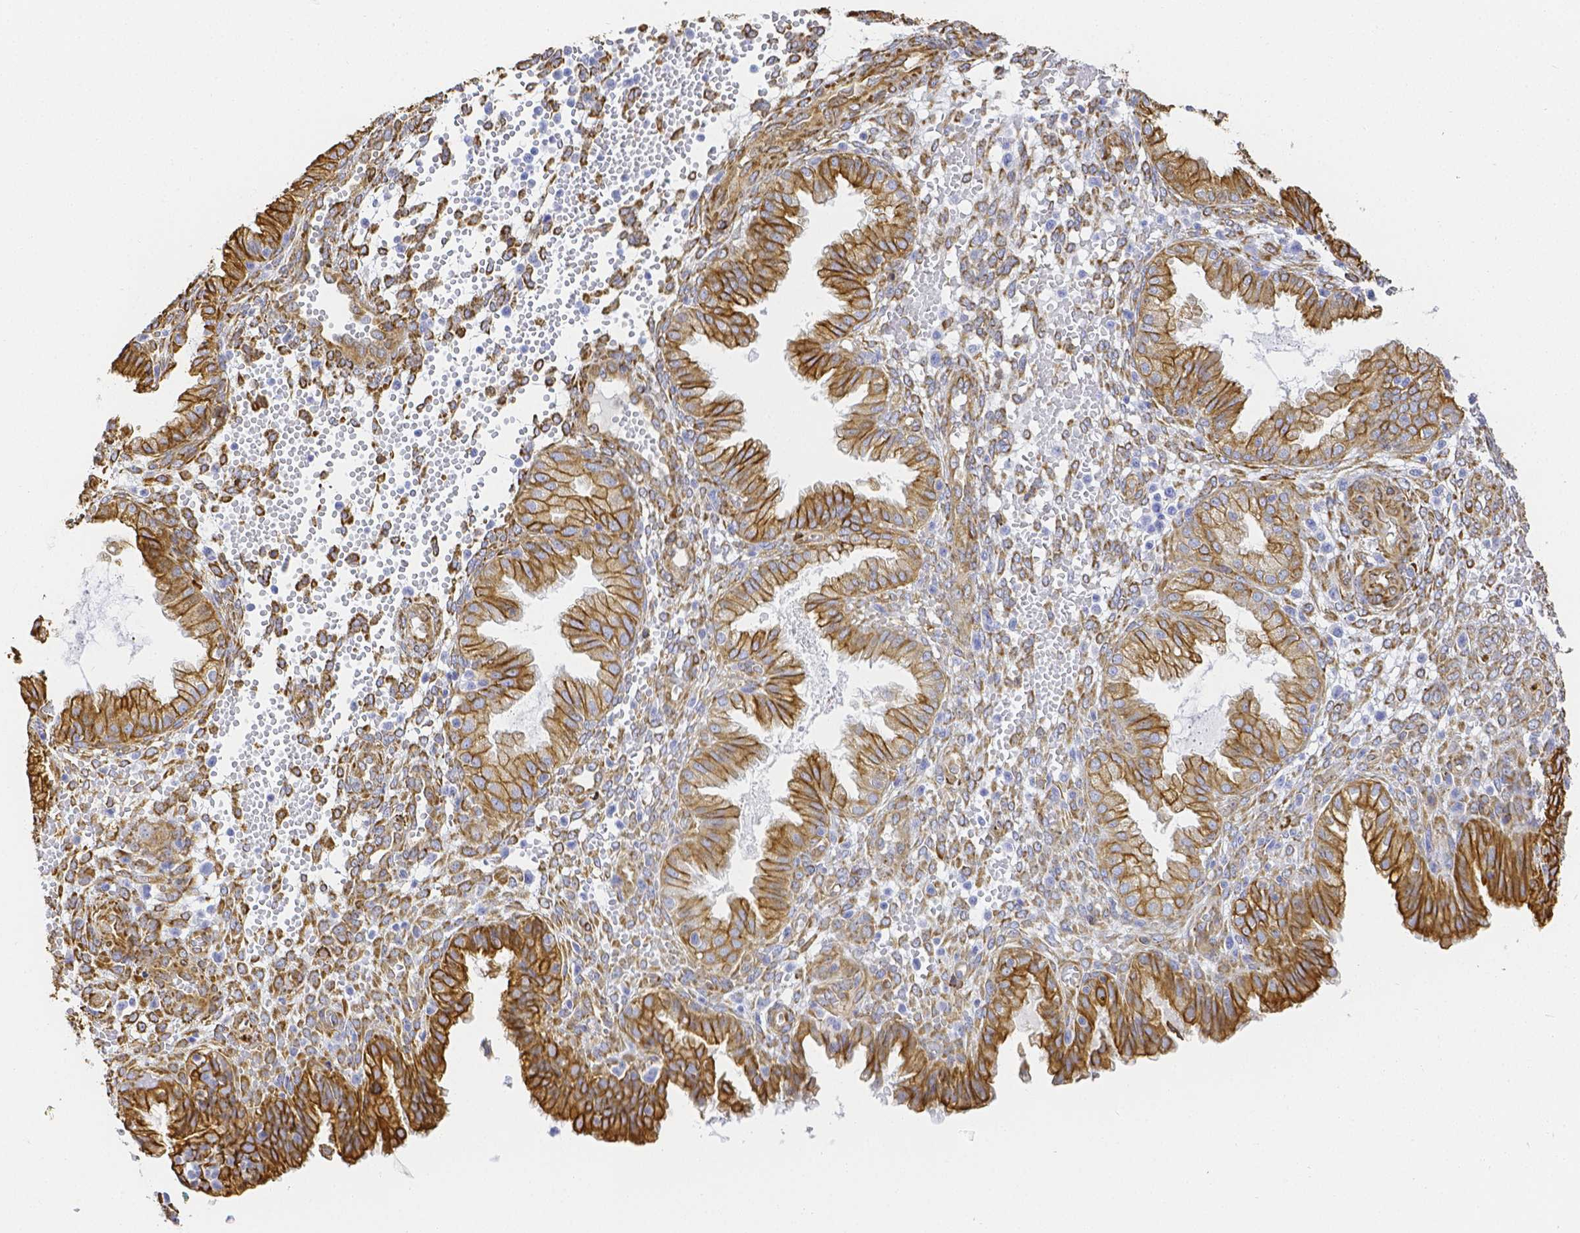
{"staining": {"intensity": "moderate", "quantity": ">75%", "location": "cytoplasmic/membranous"}, "tissue": "endometrium", "cell_type": "Cells in endometrial stroma", "image_type": "normal", "snomed": [{"axis": "morphology", "description": "Normal tissue, NOS"}, {"axis": "topography", "description": "Endometrium"}], "caption": "Immunohistochemistry (IHC) image of unremarkable endometrium: endometrium stained using immunohistochemistry (IHC) exhibits medium levels of moderate protein expression localized specifically in the cytoplasmic/membranous of cells in endometrial stroma, appearing as a cytoplasmic/membranous brown color.", "gene": "SMURF1", "patient": {"sex": "female", "age": 33}}